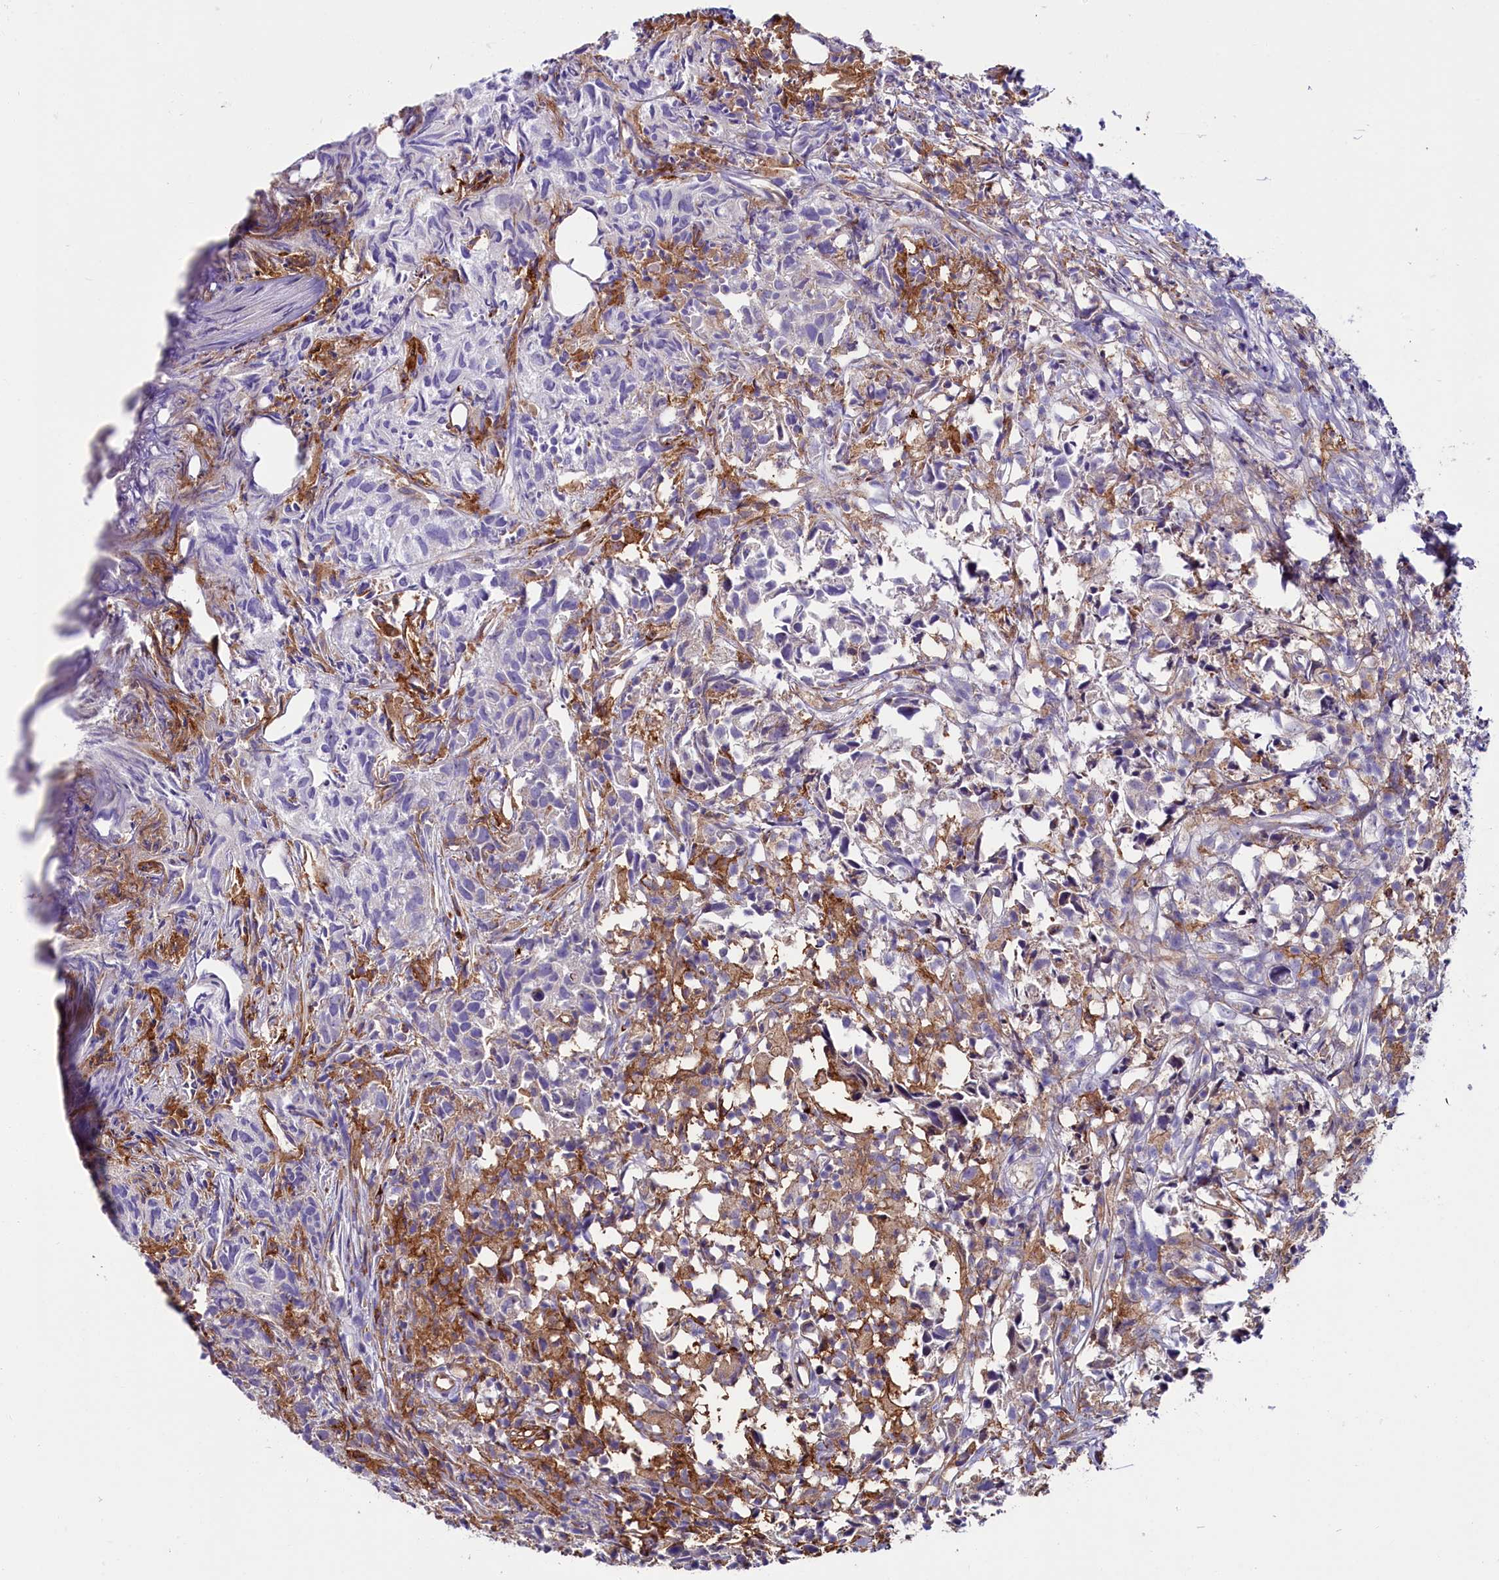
{"staining": {"intensity": "negative", "quantity": "none", "location": "none"}, "tissue": "urothelial cancer", "cell_type": "Tumor cells", "image_type": "cancer", "snomed": [{"axis": "morphology", "description": "Urothelial carcinoma, High grade"}, {"axis": "topography", "description": "Urinary bladder"}], "caption": "Immunohistochemistry of urothelial cancer shows no positivity in tumor cells.", "gene": "IL20RA", "patient": {"sex": "female", "age": 75}}